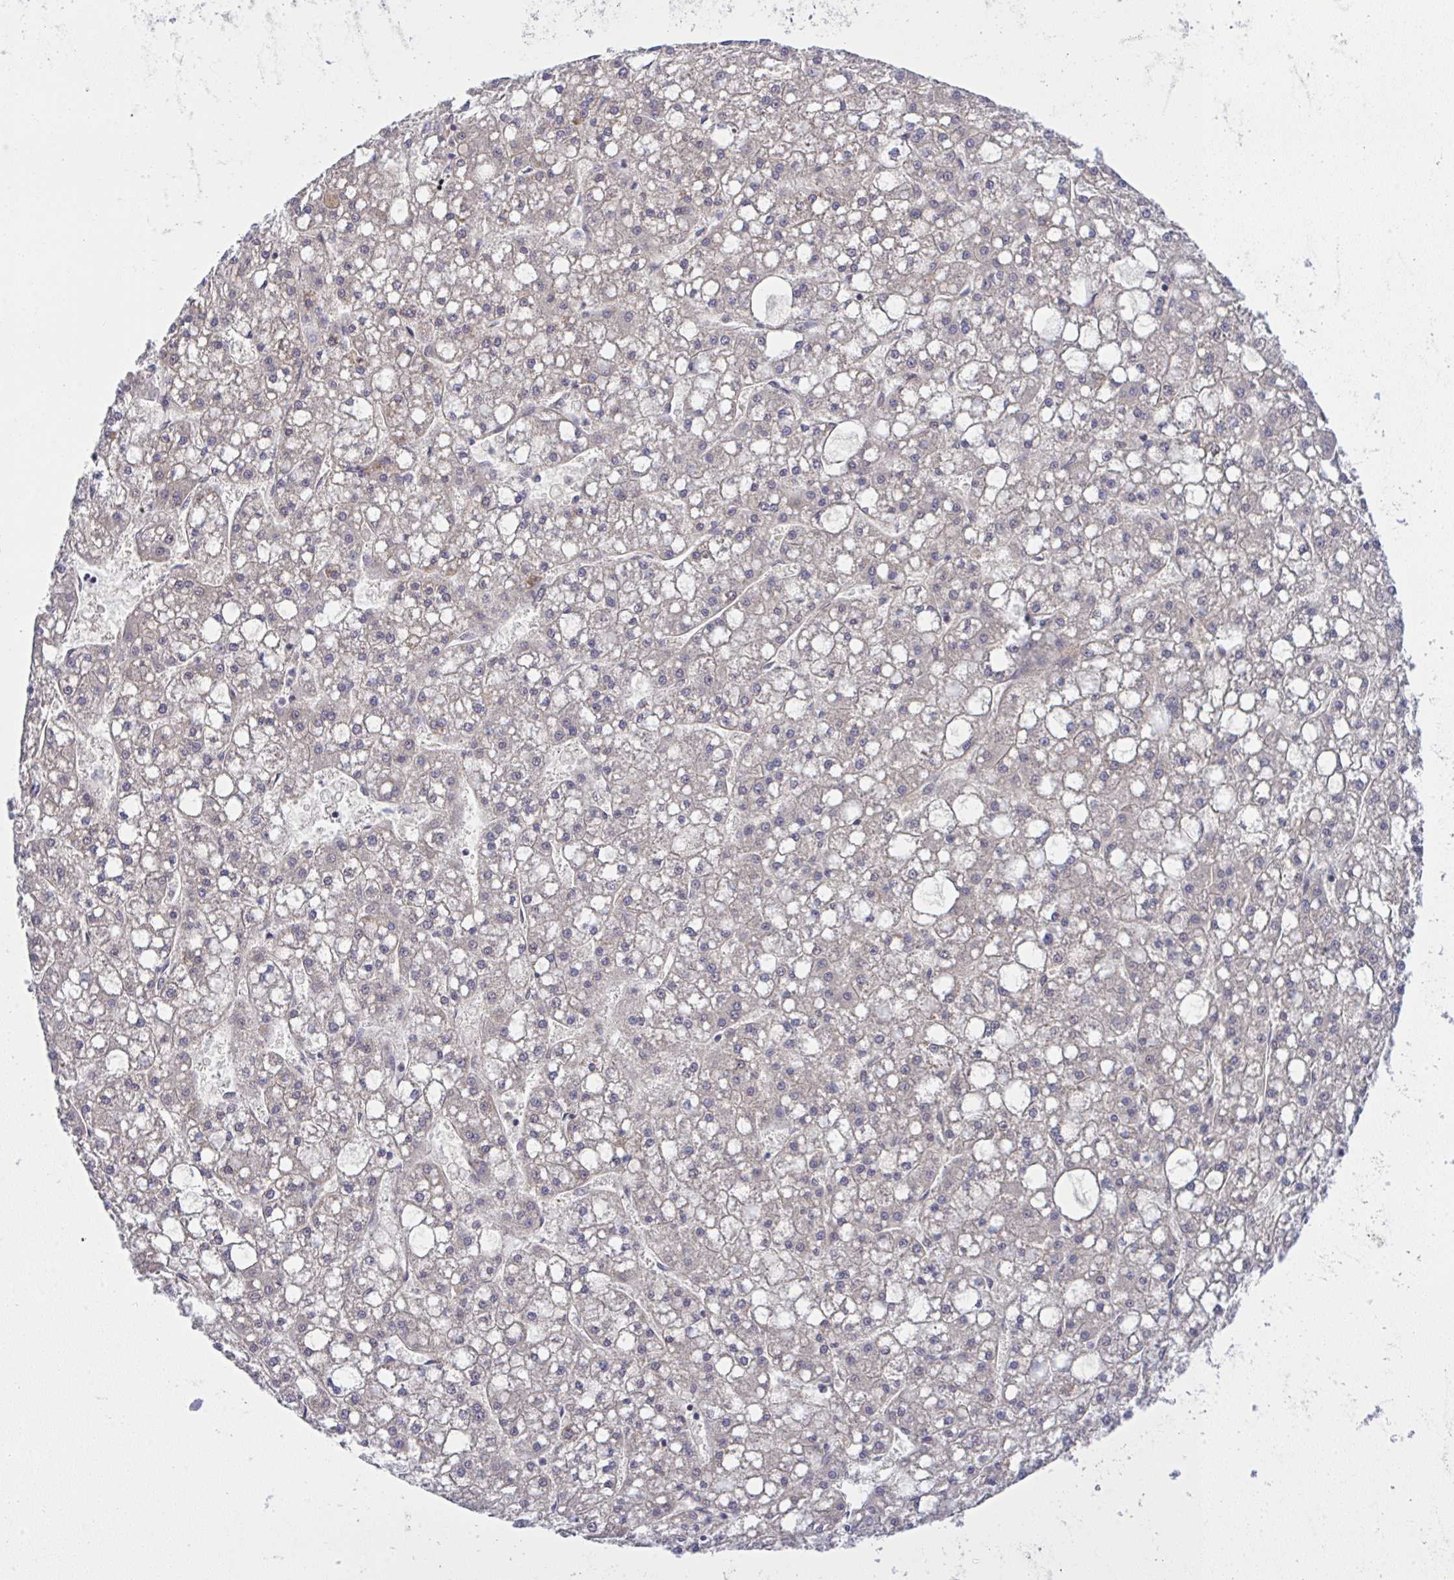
{"staining": {"intensity": "weak", "quantity": "<25%", "location": "cytoplasmic/membranous"}, "tissue": "liver cancer", "cell_type": "Tumor cells", "image_type": "cancer", "snomed": [{"axis": "morphology", "description": "Carcinoma, Hepatocellular, NOS"}, {"axis": "topography", "description": "Liver"}], "caption": "A micrograph of human liver cancer (hepatocellular carcinoma) is negative for staining in tumor cells.", "gene": "C9orf64", "patient": {"sex": "male", "age": 67}}